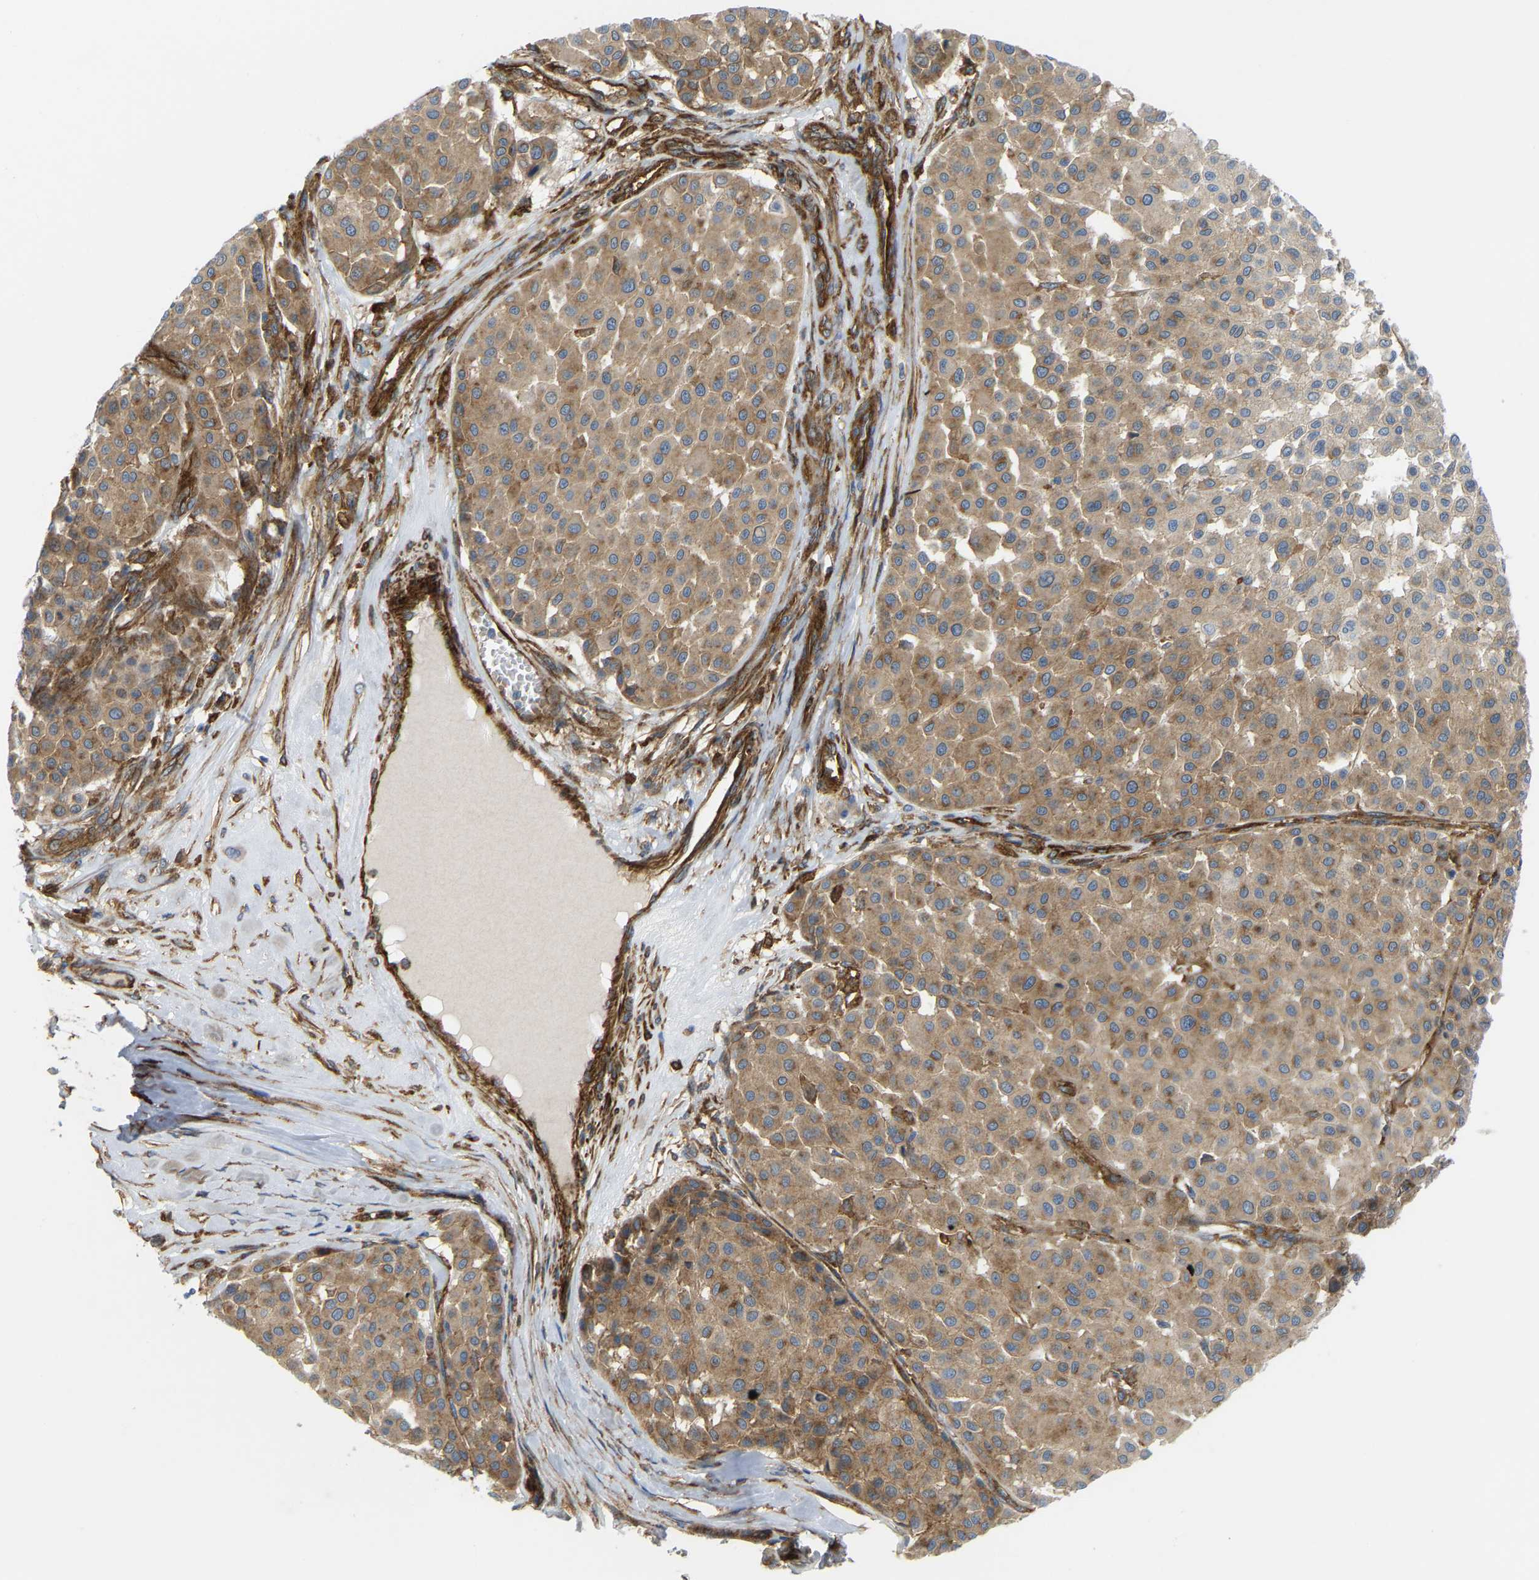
{"staining": {"intensity": "moderate", "quantity": ">75%", "location": "cytoplasmic/membranous"}, "tissue": "melanoma", "cell_type": "Tumor cells", "image_type": "cancer", "snomed": [{"axis": "morphology", "description": "Malignant melanoma, Metastatic site"}, {"axis": "topography", "description": "Soft tissue"}], "caption": "Human malignant melanoma (metastatic site) stained with a protein marker demonstrates moderate staining in tumor cells.", "gene": "PICALM", "patient": {"sex": "male", "age": 41}}